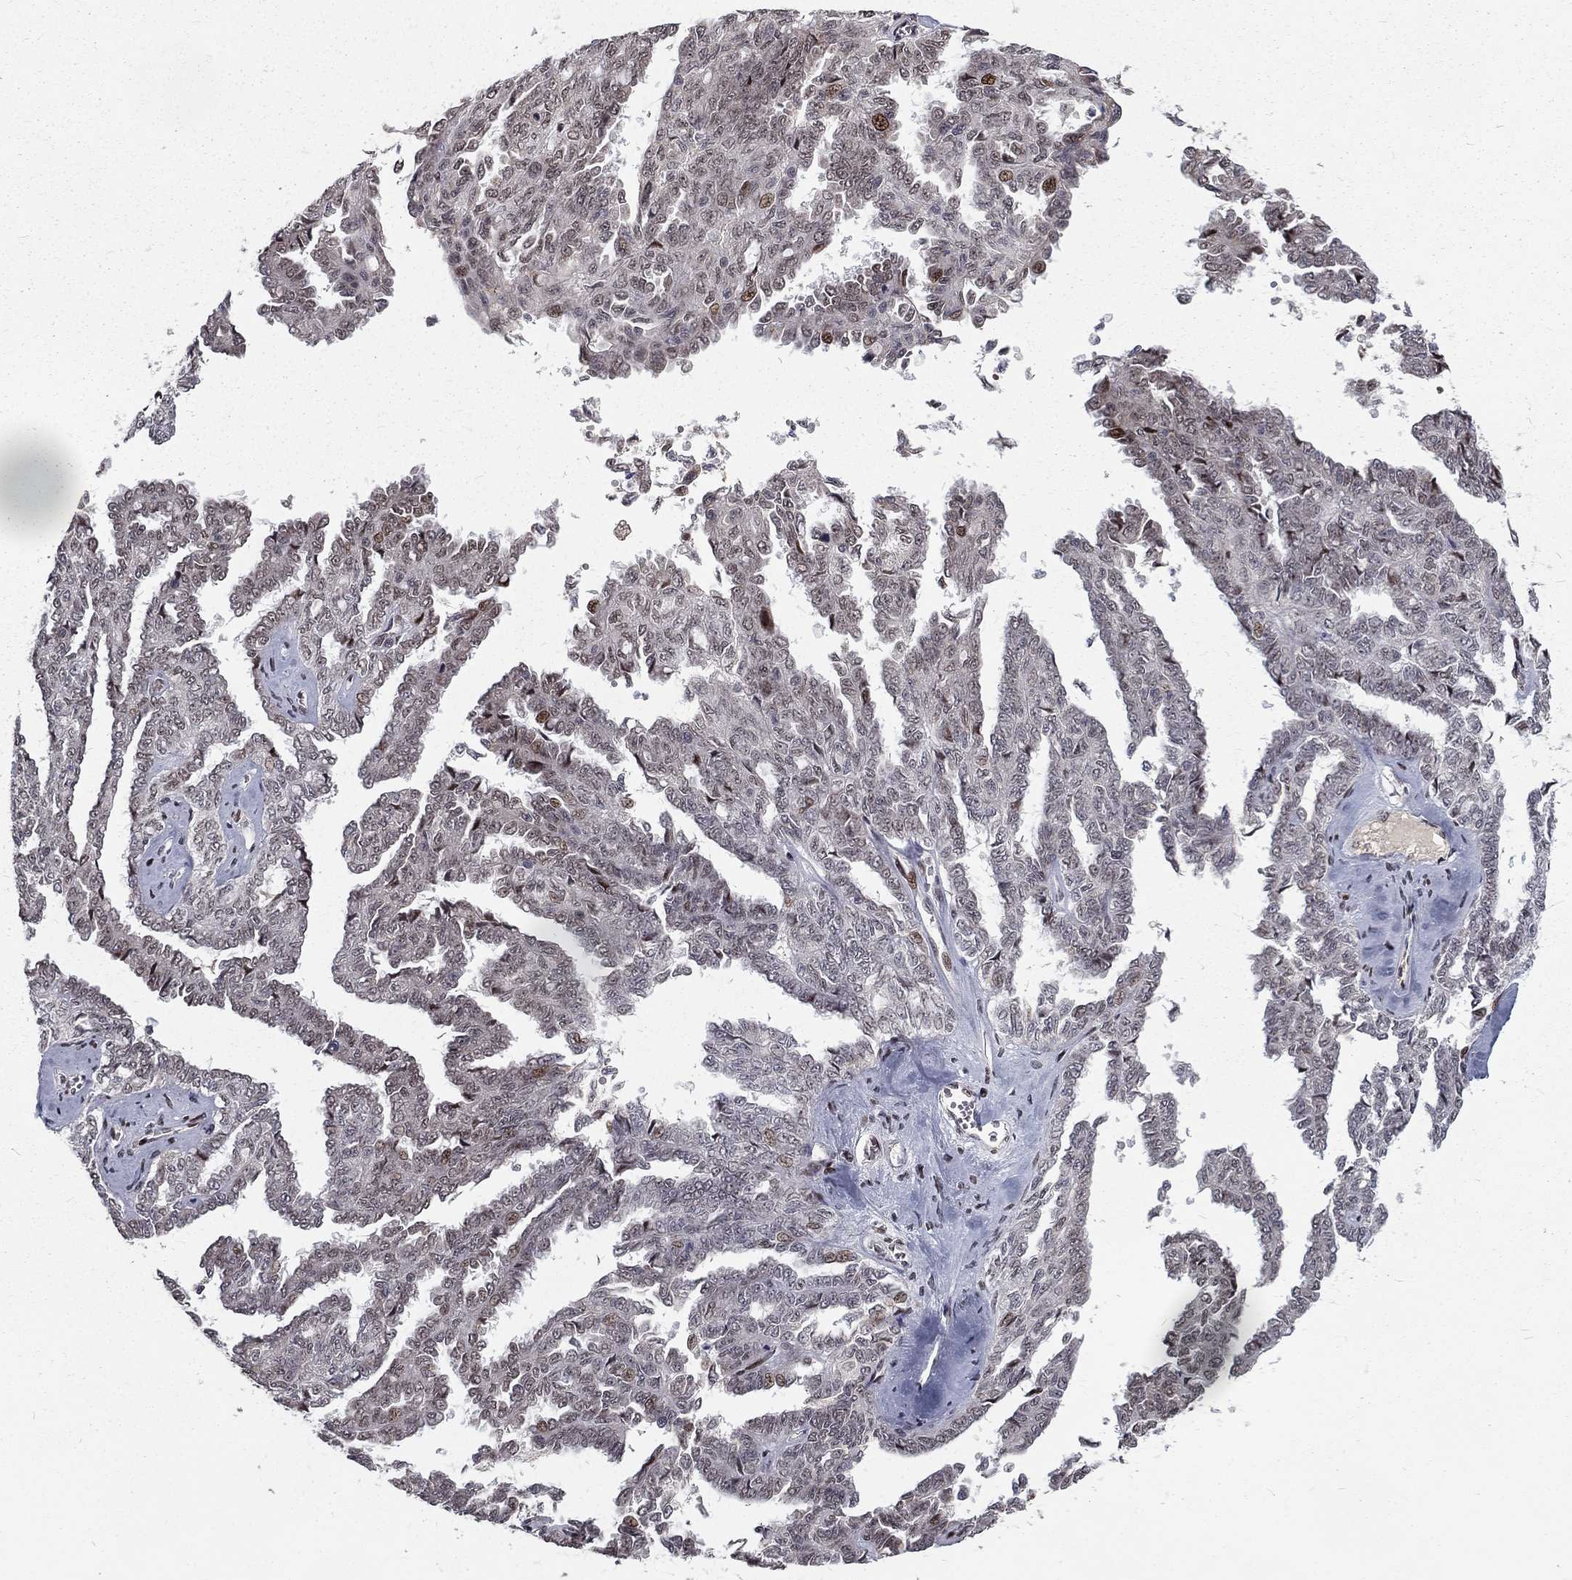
{"staining": {"intensity": "moderate", "quantity": "25%-75%", "location": "nuclear"}, "tissue": "ovarian cancer", "cell_type": "Tumor cells", "image_type": "cancer", "snomed": [{"axis": "morphology", "description": "Cystadenocarcinoma, serous, NOS"}, {"axis": "topography", "description": "Ovary"}], "caption": "The histopathology image exhibits immunohistochemical staining of ovarian cancer. There is moderate nuclear staining is present in approximately 25%-75% of tumor cells.", "gene": "TCEAL1", "patient": {"sex": "female", "age": 71}}